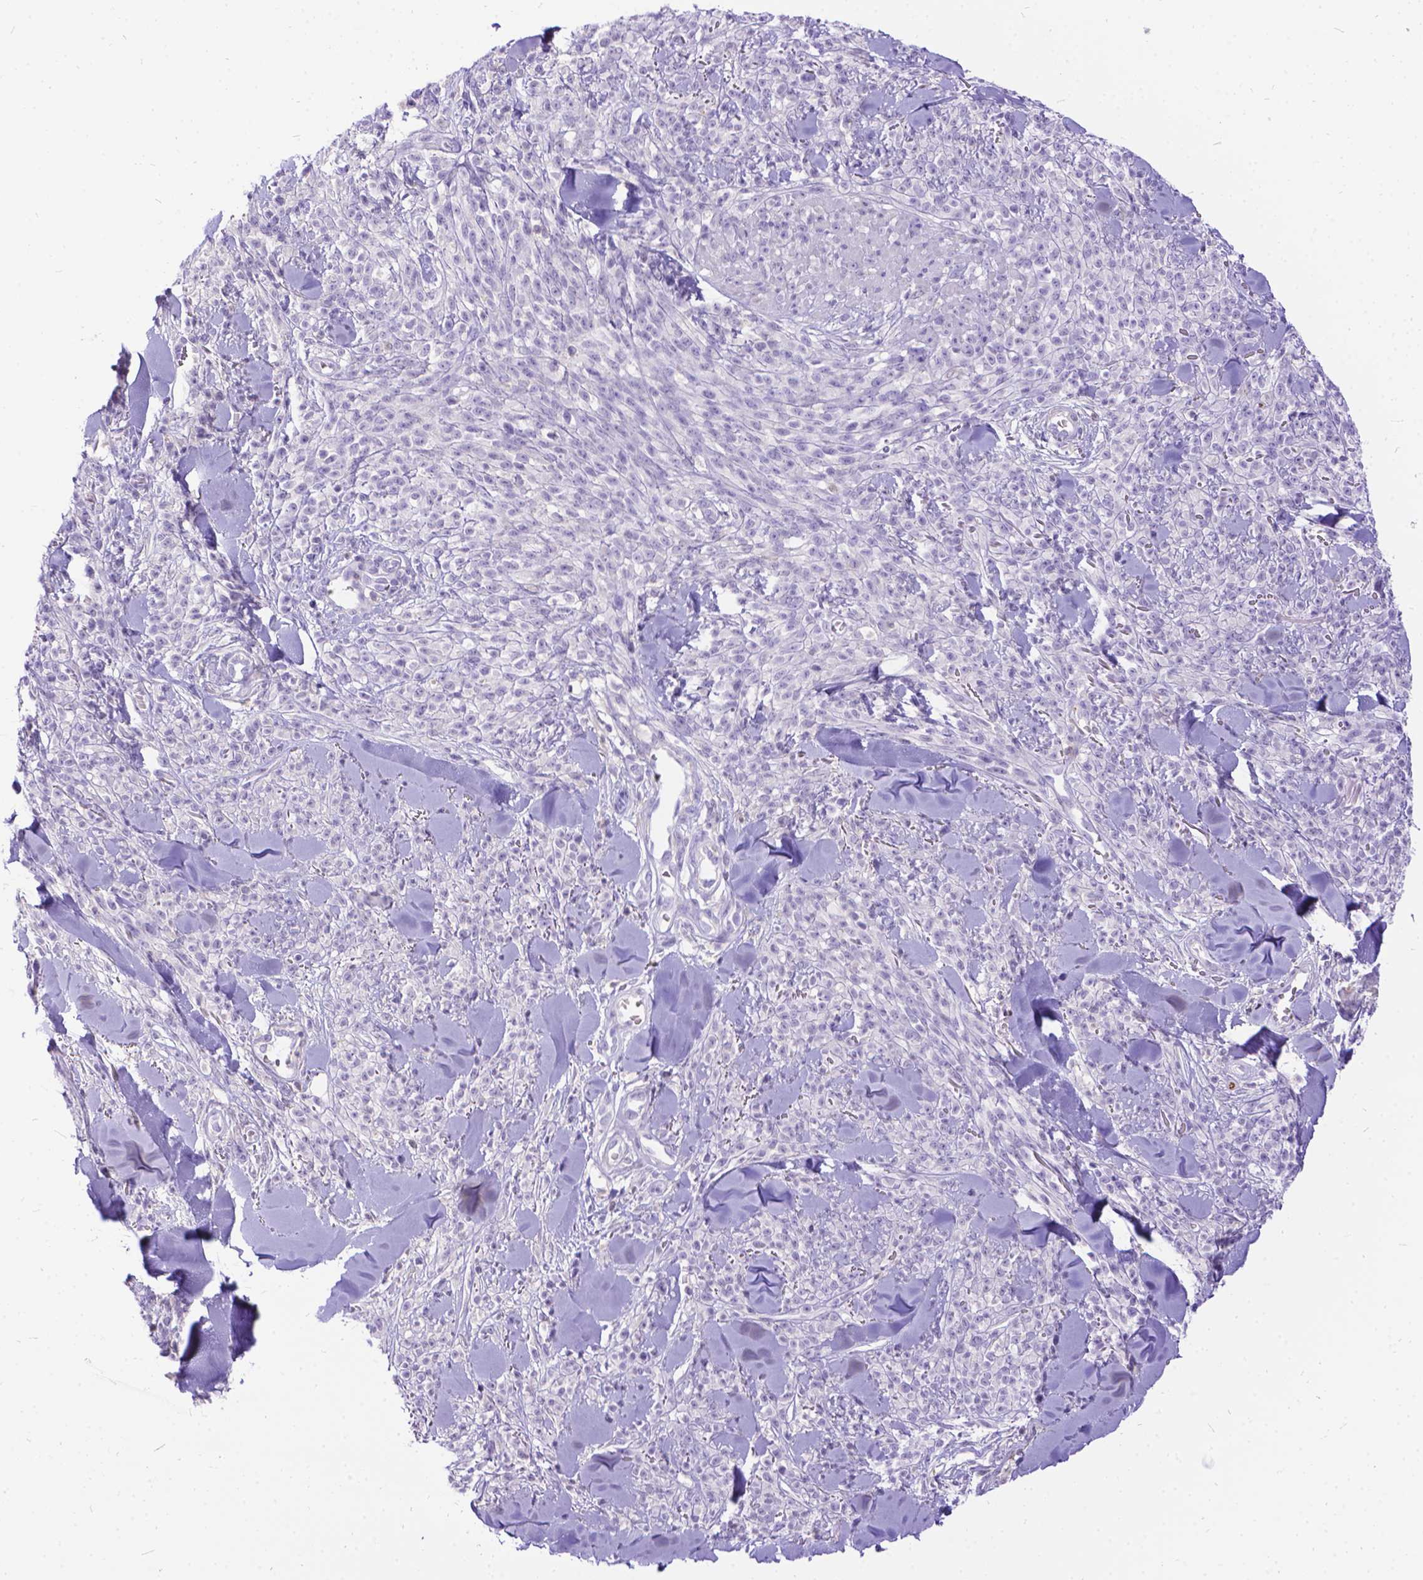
{"staining": {"intensity": "negative", "quantity": "none", "location": "none"}, "tissue": "melanoma", "cell_type": "Tumor cells", "image_type": "cancer", "snomed": [{"axis": "morphology", "description": "Malignant melanoma, NOS"}, {"axis": "topography", "description": "Skin"}, {"axis": "topography", "description": "Skin of trunk"}], "caption": "This micrograph is of malignant melanoma stained with immunohistochemistry (IHC) to label a protein in brown with the nuclei are counter-stained blue. There is no positivity in tumor cells. (DAB IHC with hematoxylin counter stain).", "gene": "TMEM169", "patient": {"sex": "male", "age": 74}}